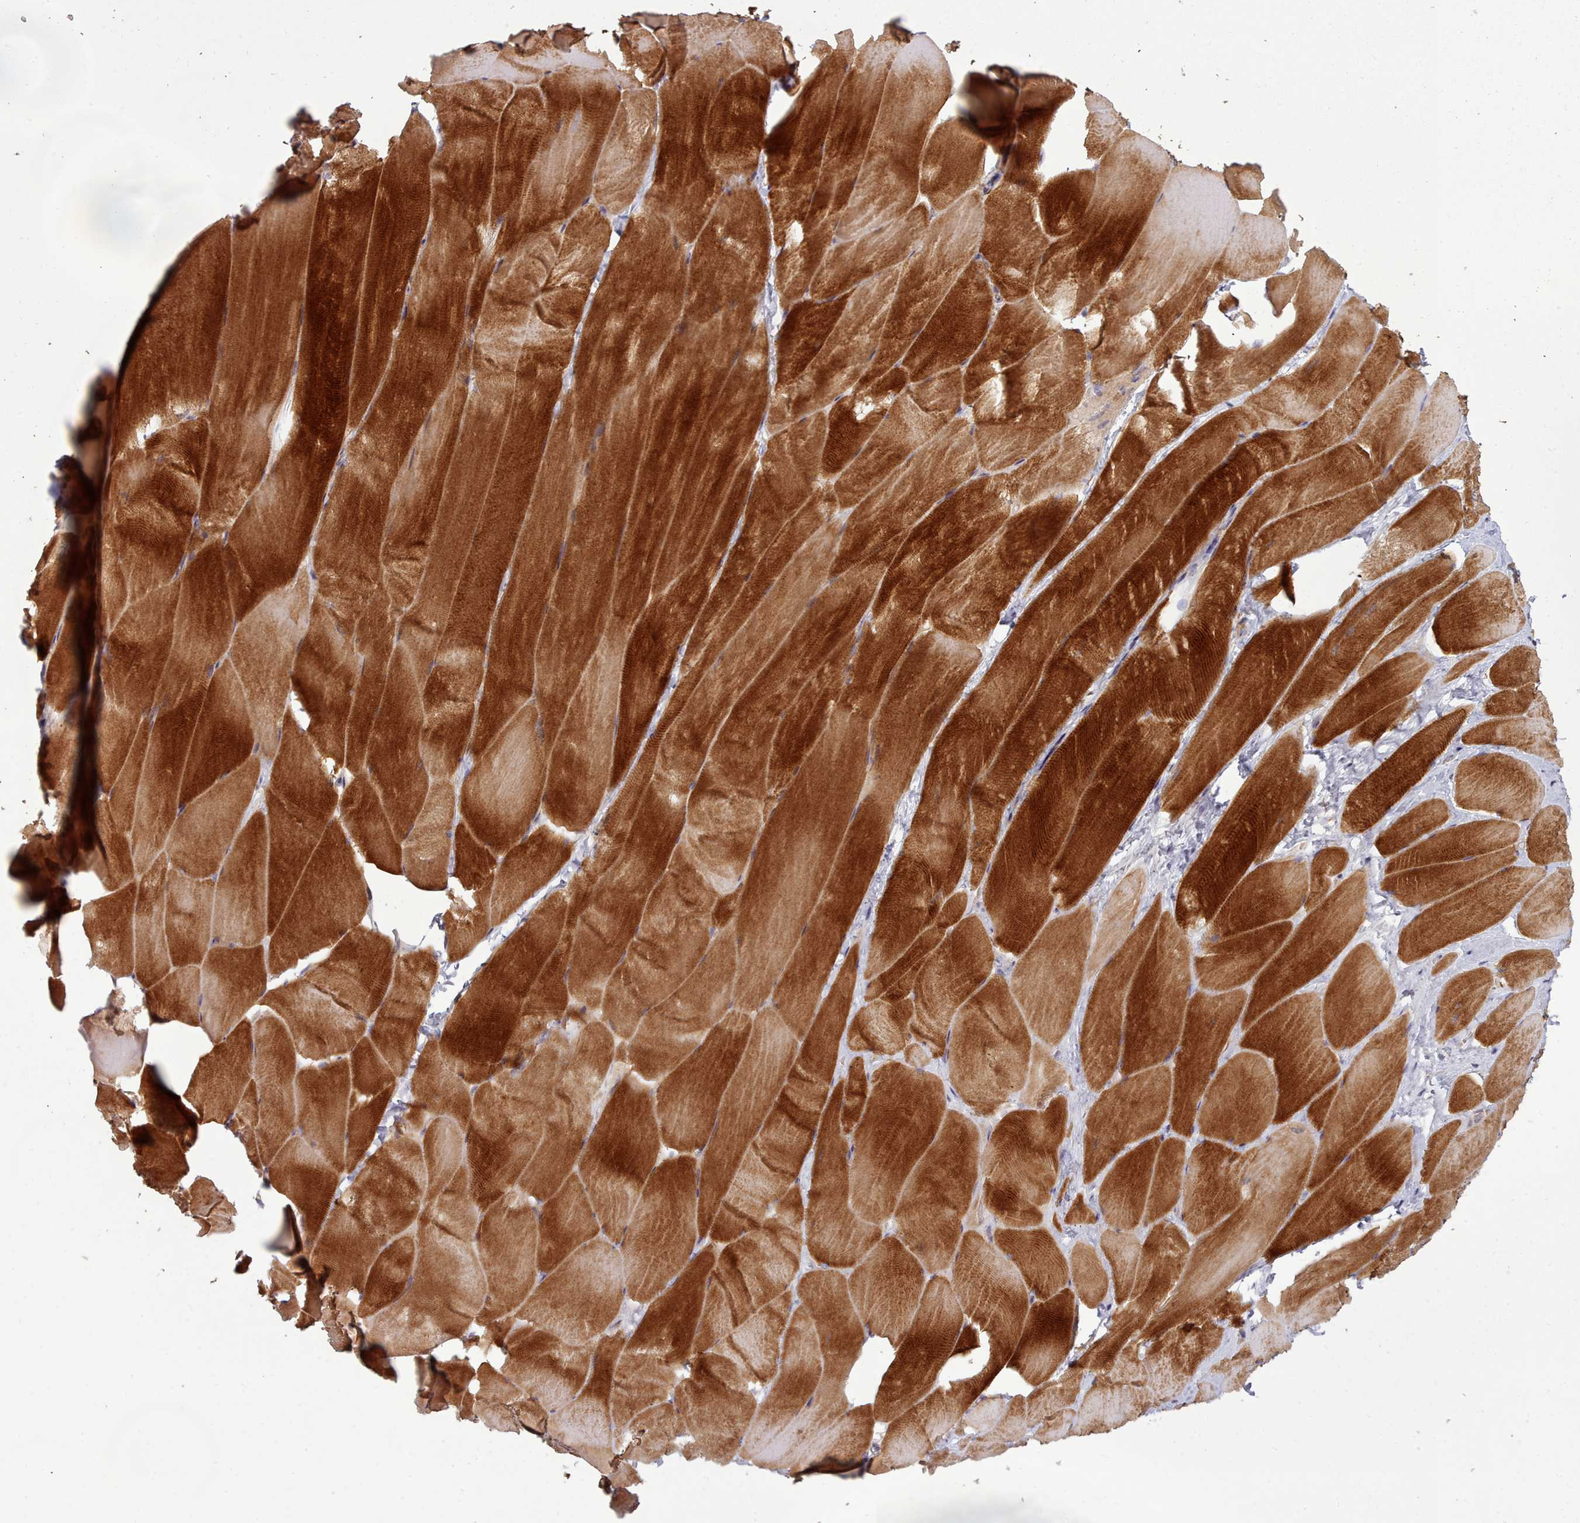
{"staining": {"intensity": "strong", "quantity": ">75%", "location": "cytoplasmic/membranous"}, "tissue": "skeletal muscle", "cell_type": "Myocytes", "image_type": "normal", "snomed": [{"axis": "morphology", "description": "Normal tissue, NOS"}, {"axis": "topography", "description": "Skeletal muscle"}], "caption": "Strong cytoplasmic/membranous protein positivity is present in approximately >75% of myocytes in skeletal muscle.", "gene": "CDC6", "patient": {"sex": "female", "age": 64}}